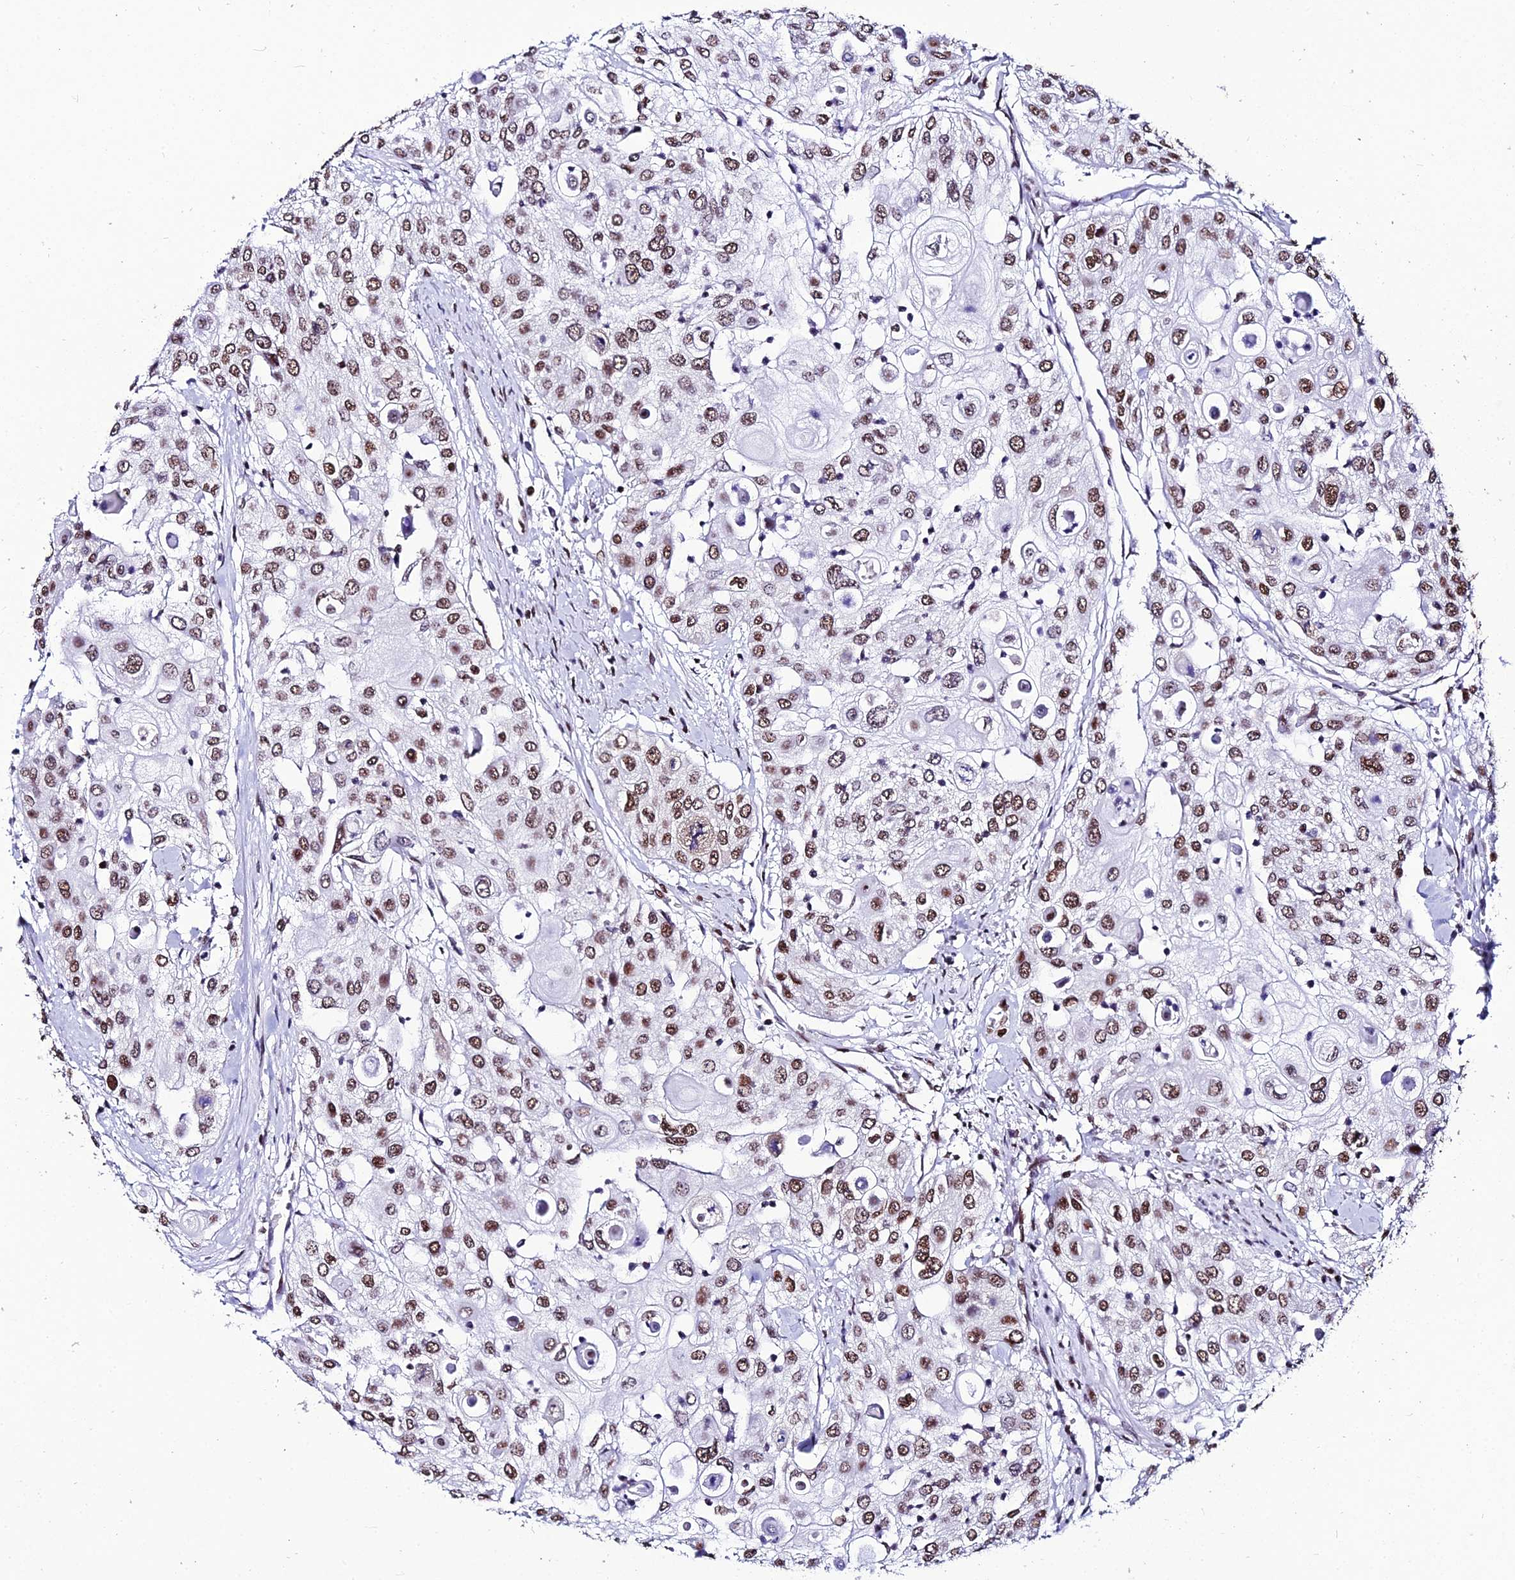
{"staining": {"intensity": "moderate", "quantity": ">75%", "location": "nuclear"}, "tissue": "urothelial cancer", "cell_type": "Tumor cells", "image_type": "cancer", "snomed": [{"axis": "morphology", "description": "Urothelial carcinoma, High grade"}, {"axis": "topography", "description": "Urinary bladder"}], "caption": "Immunohistochemistry (IHC) micrograph of neoplastic tissue: high-grade urothelial carcinoma stained using immunohistochemistry shows medium levels of moderate protein expression localized specifically in the nuclear of tumor cells, appearing as a nuclear brown color.", "gene": "HNRNPH1", "patient": {"sex": "female", "age": 79}}